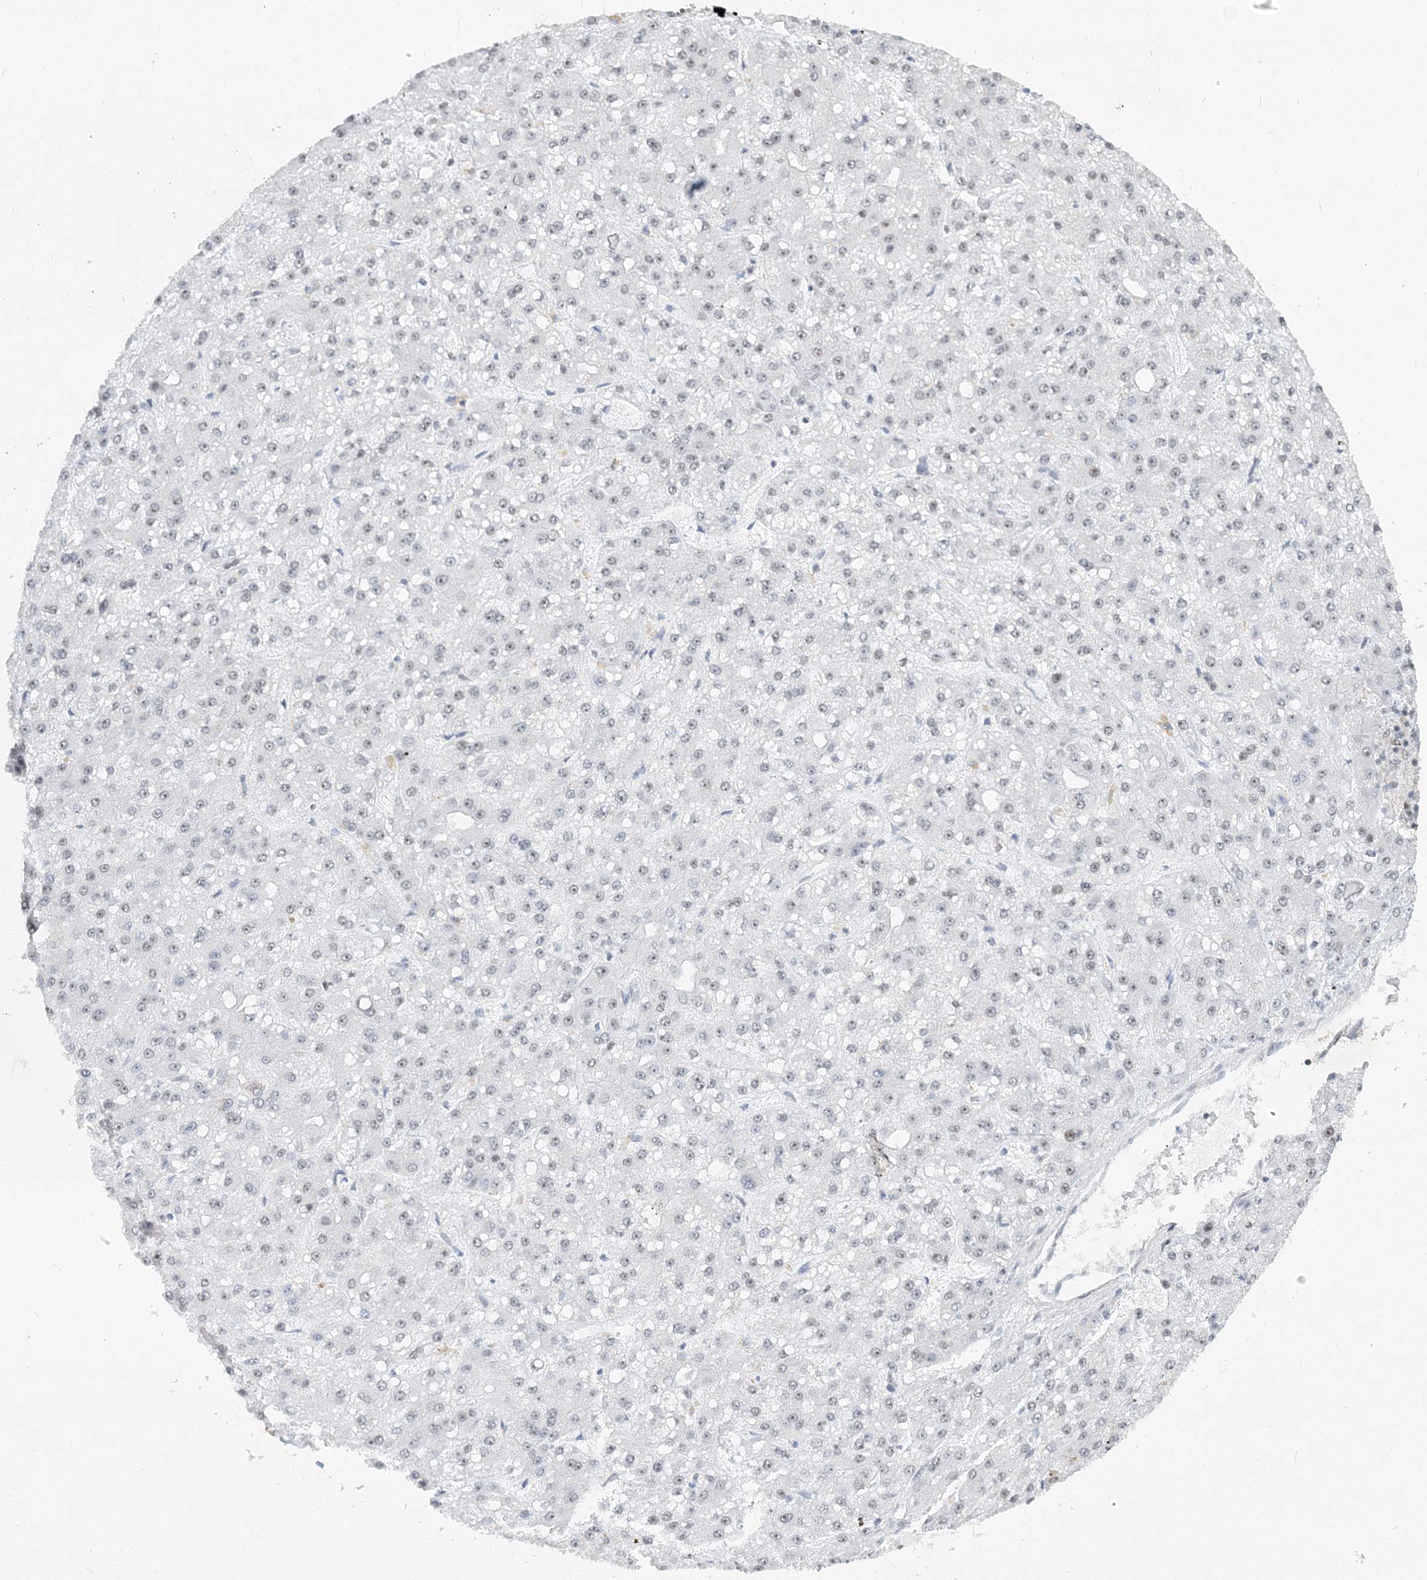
{"staining": {"intensity": "weak", "quantity": "<25%", "location": "nuclear"}, "tissue": "liver cancer", "cell_type": "Tumor cells", "image_type": "cancer", "snomed": [{"axis": "morphology", "description": "Carcinoma, Hepatocellular, NOS"}, {"axis": "topography", "description": "Liver"}], "caption": "The micrograph demonstrates no significant staining in tumor cells of hepatocellular carcinoma (liver).", "gene": "PLRG1", "patient": {"sex": "male", "age": 67}}